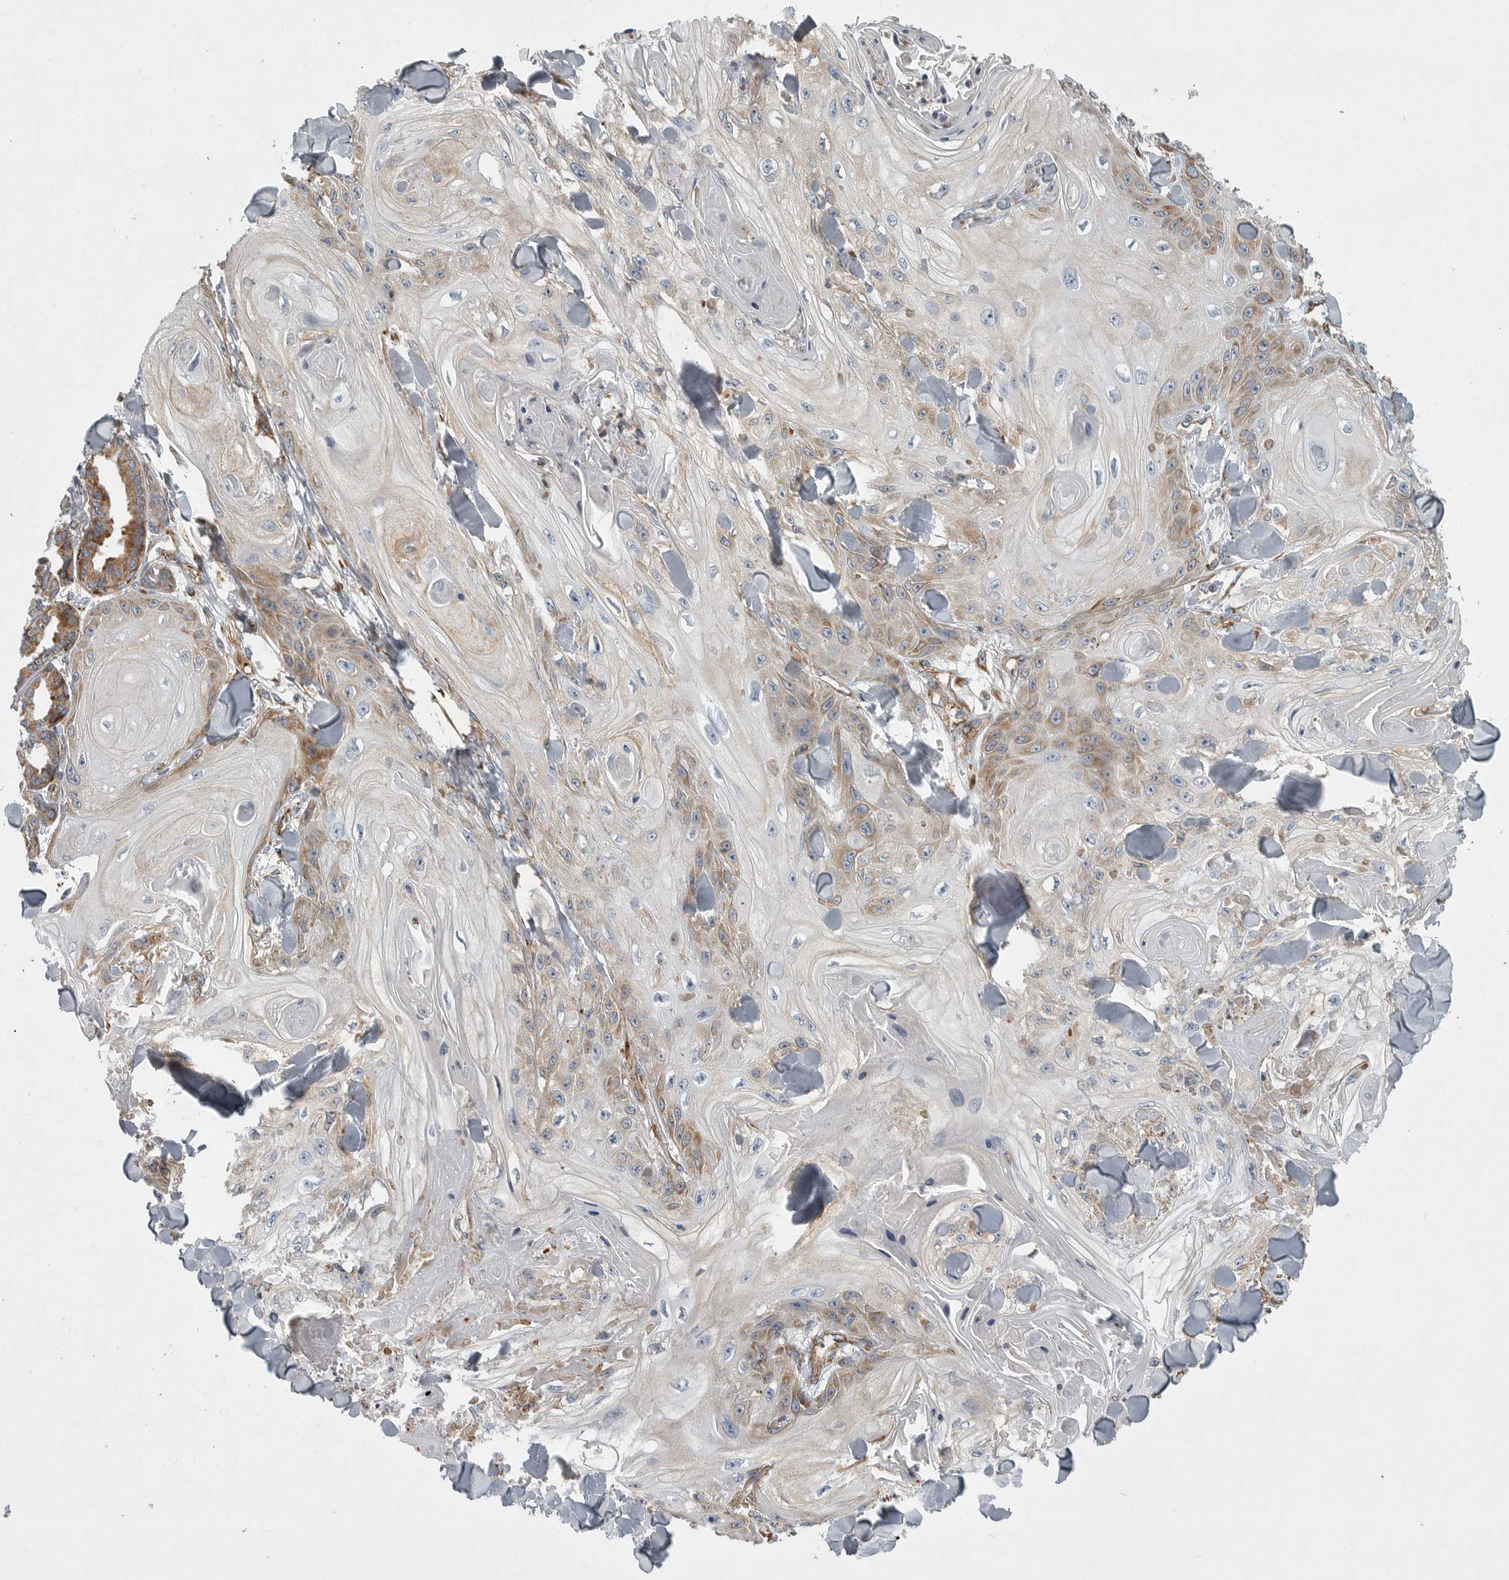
{"staining": {"intensity": "moderate", "quantity": "<25%", "location": "cytoplasmic/membranous"}, "tissue": "skin cancer", "cell_type": "Tumor cells", "image_type": "cancer", "snomed": [{"axis": "morphology", "description": "Squamous cell carcinoma, NOS"}, {"axis": "topography", "description": "Skin"}], "caption": "Skin squamous cell carcinoma stained with immunohistochemistry displays moderate cytoplasmic/membranous staining in approximately <25% of tumor cells. Immunohistochemistry stains the protein of interest in brown and the nuclei are stained blue.", "gene": "MINPP1", "patient": {"sex": "male", "age": 74}}